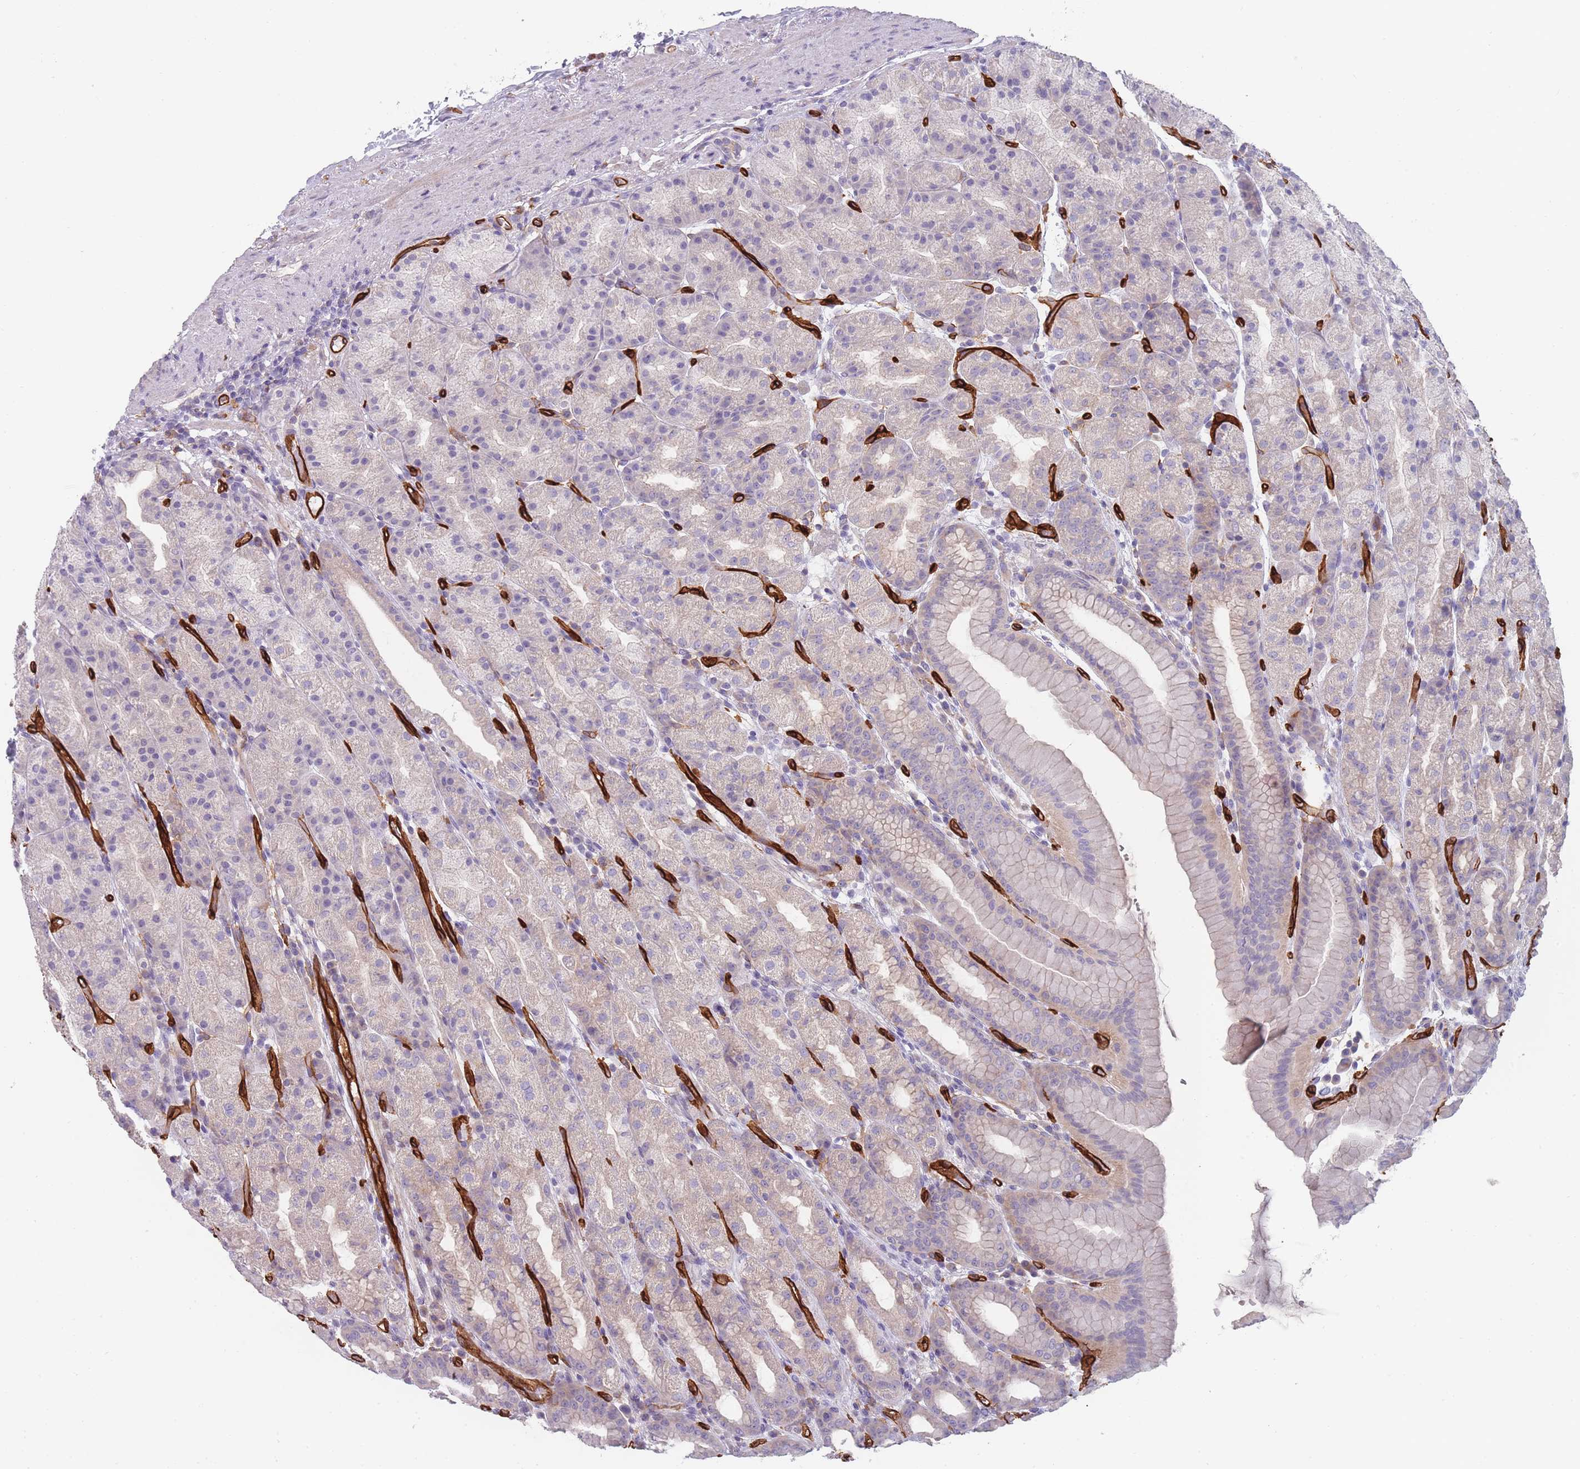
{"staining": {"intensity": "weak", "quantity": "<25%", "location": "cytoplasmic/membranous"}, "tissue": "stomach", "cell_type": "Glandular cells", "image_type": "normal", "snomed": [{"axis": "morphology", "description": "Normal tissue, NOS"}, {"axis": "topography", "description": "Stomach, upper"}, {"axis": "topography", "description": "Stomach"}], "caption": "Unremarkable stomach was stained to show a protein in brown. There is no significant expression in glandular cells.", "gene": "CD300LF", "patient": {"sex": "male", "age": 68}}